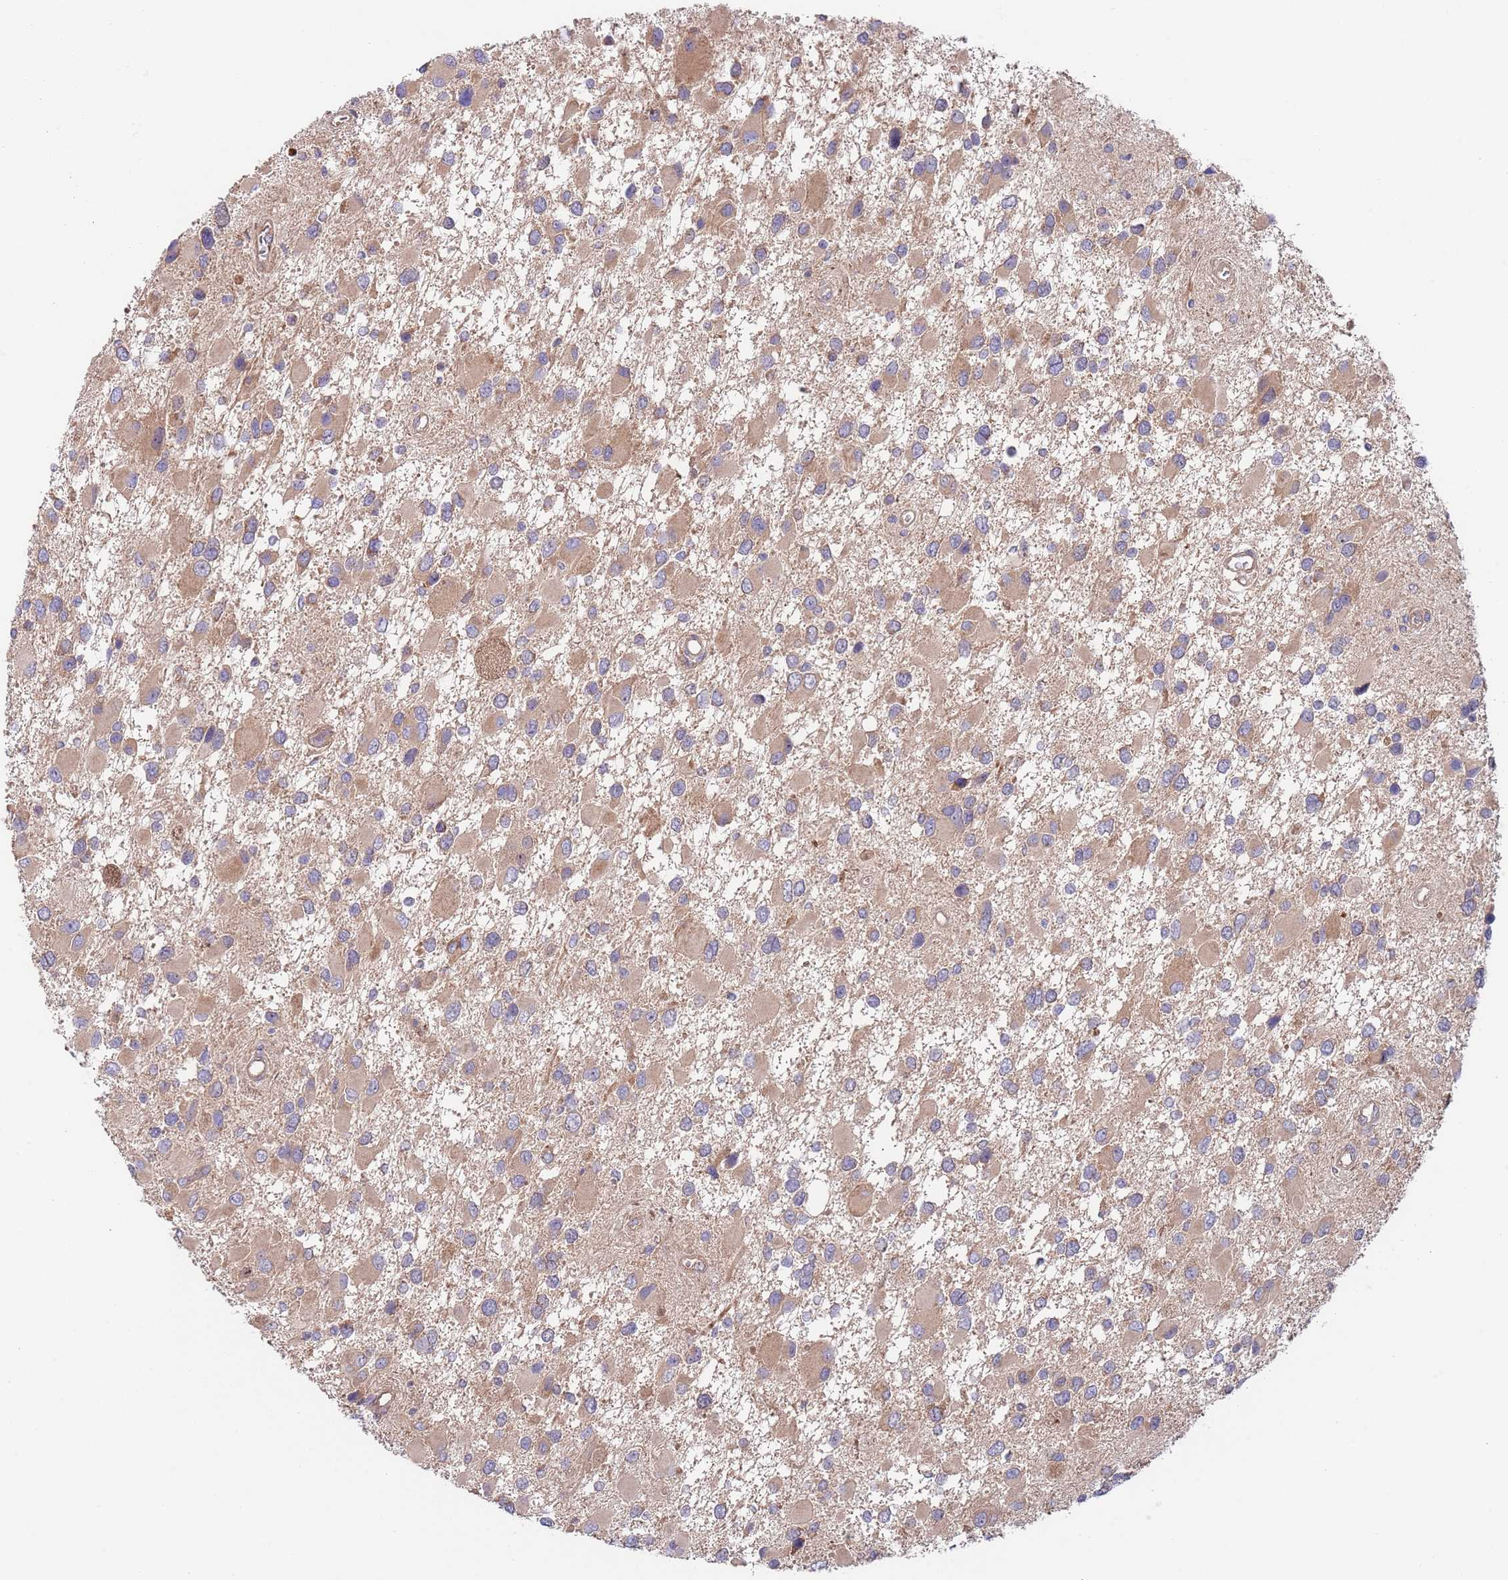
{"staining": {"intensity": "weak", "quantity": "25%-75%", "location": "cytoplasmic/membranous"}, "tissue": "glioma", "cell_type": "Tumor cells", "image_type": "cancer", "snomed": [{"axis": "morphology", "description": "Glioma, malignant, High grade"}, {"axis": "topography", "description": "Brain"}], "caption": "This micrograph reveals glioma stained with immunohistochemistry to label a protein in brown. The cytoplasmic/membranous of tumor cells show weak positivity for the protein. Nuclei are counter-stained blue.", "gene": "EIF3F", "patient": {"sex": "male", "age": 53}}